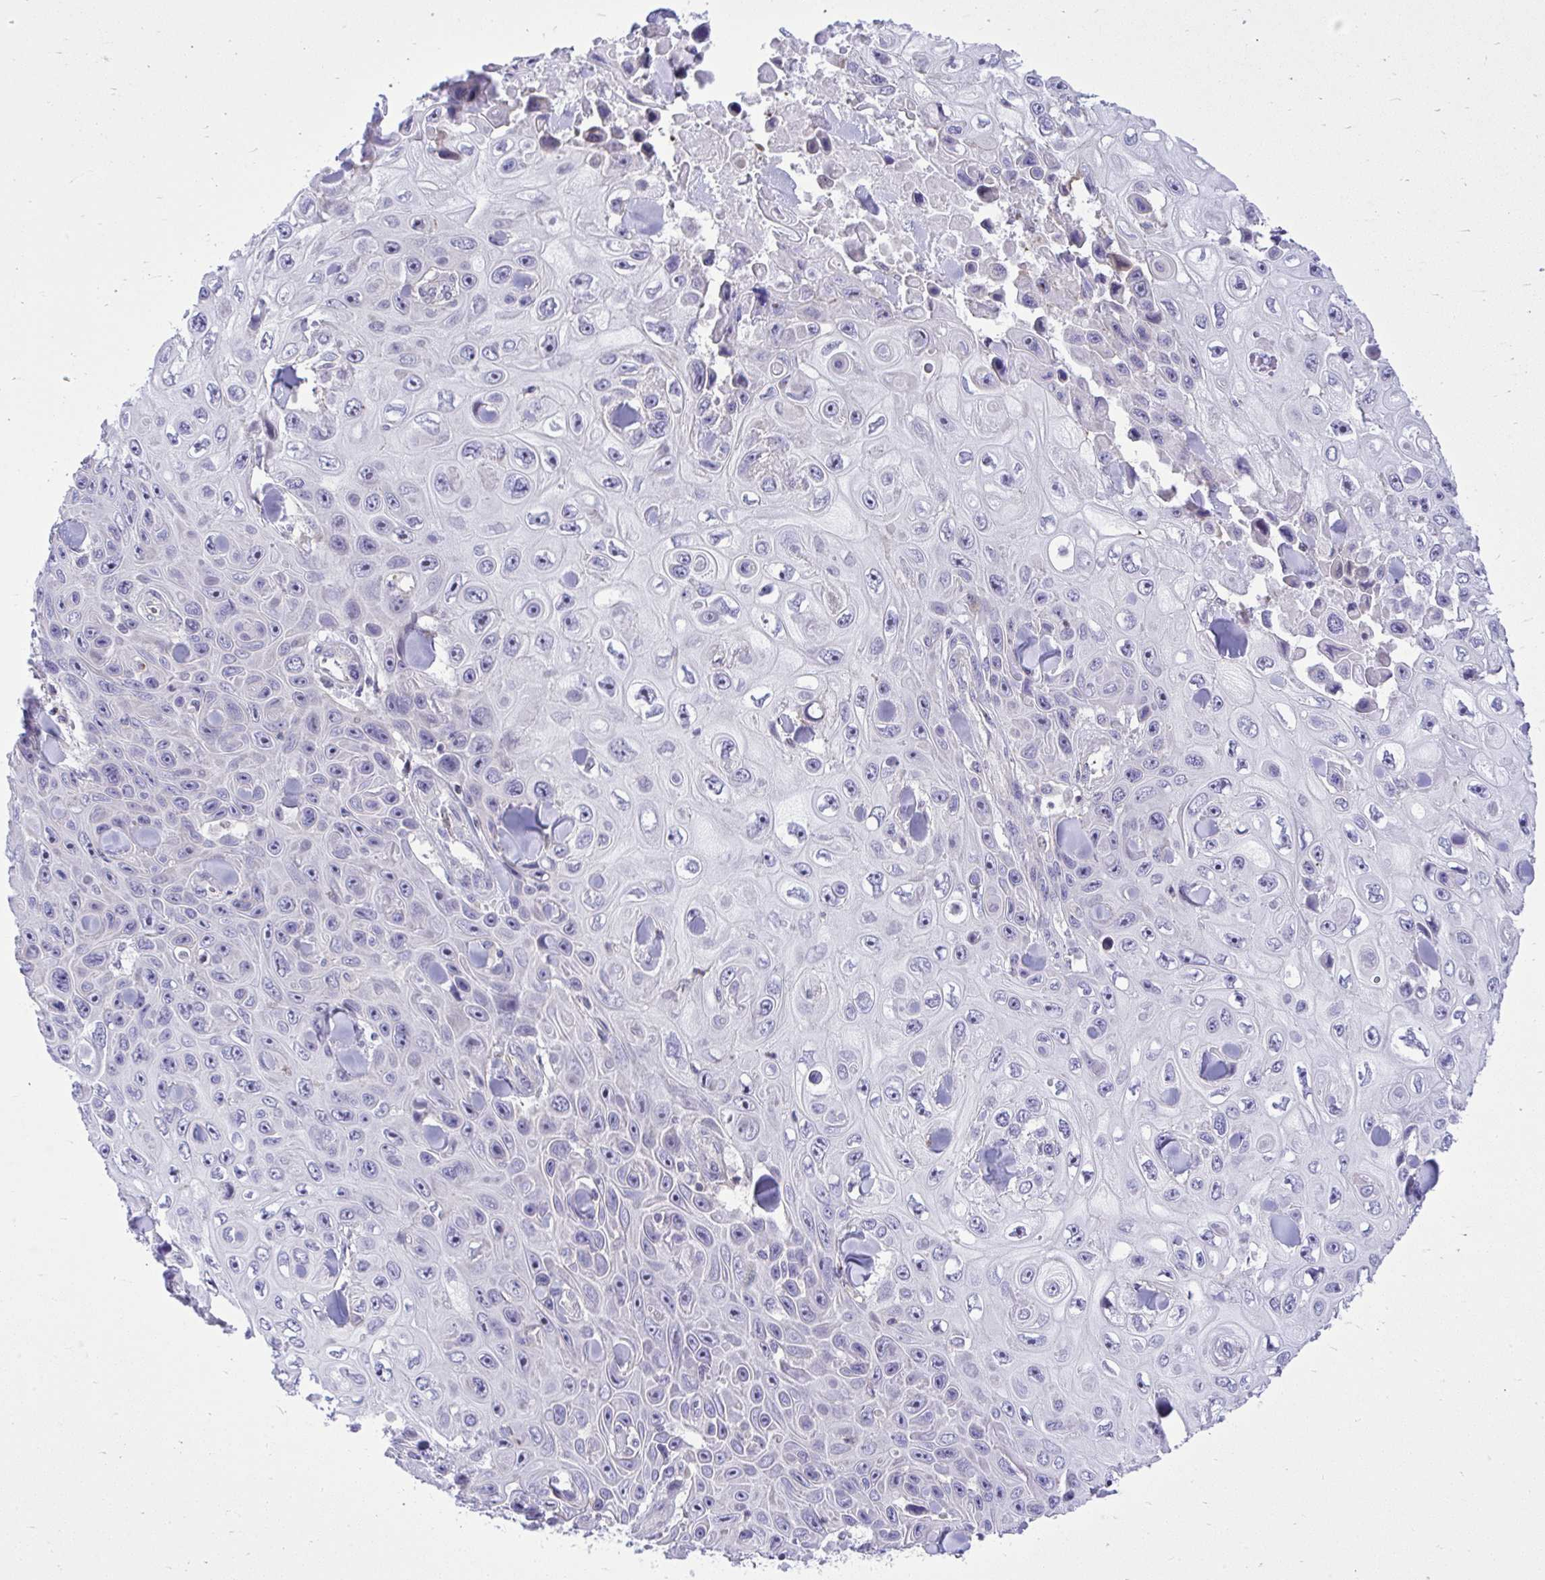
{"staining": {"intensity": "negative", "quantity": "none", "location": "none"}, "tissue": "skin cancer", "cell_type": "Tumor cells", "image_type": "cancer", "snomed": [{"axis": "morphology", "description": "Squamous cell carcinoma, NOS"}, {"axis": "topography", "description": "Skin"}], "caption": "Tumor cells are negative for brown protein staining in skin cancer.", "gene": "GRK4", "patient": {"sex": "male", "age": 82}}